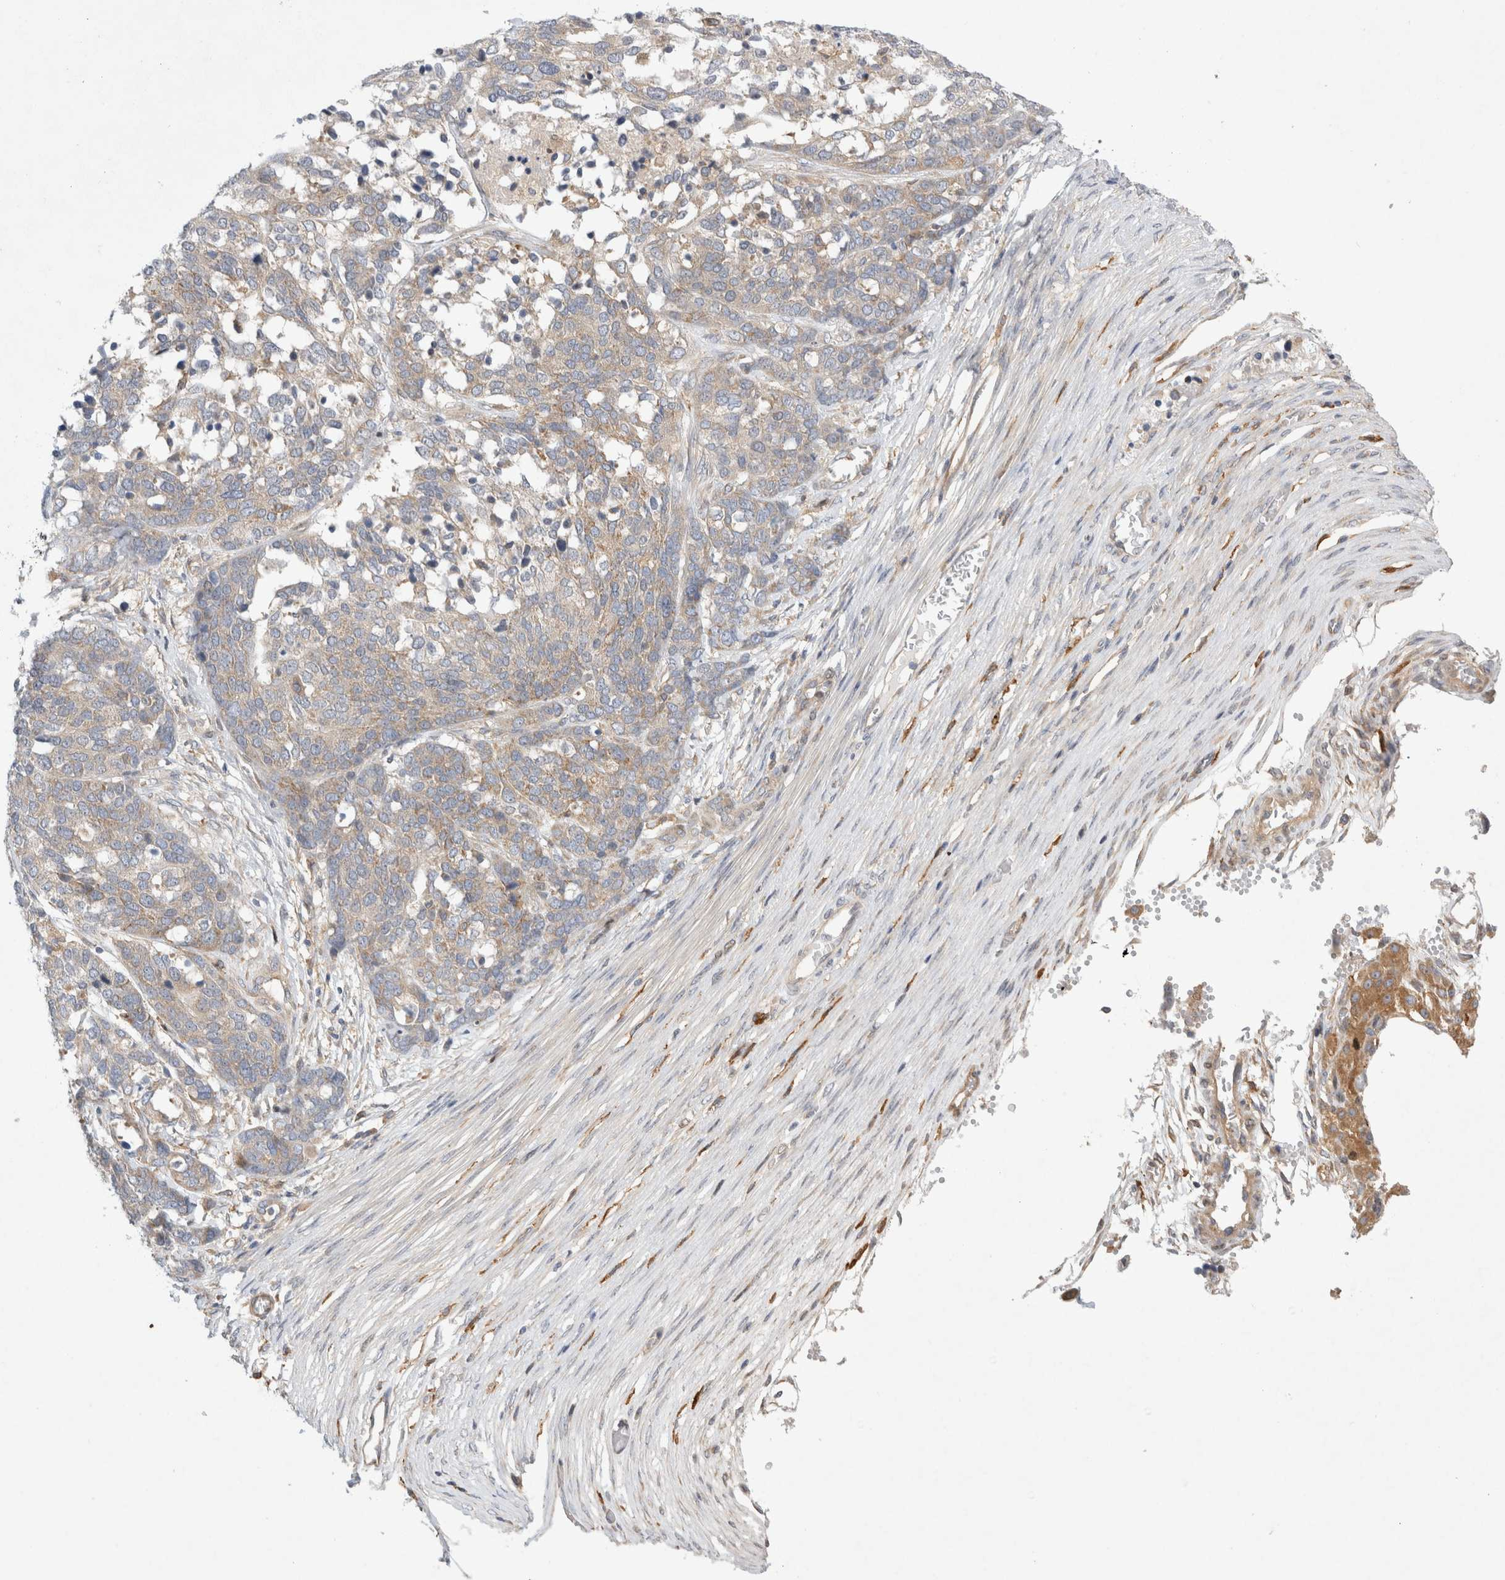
{"staining": {"intensity": "weak", "quantity": ">75%", "location": "cytoplasmic/membranous"}, "tissue": "ovarian cancer", "cell_type": "Tumor cells", "image_type": "cancer", "snomed": [{"axis": "morphology", "description": "Cystadenocarcinoma, serous, NOS"}, {"axis": "topography", "description": "Ovary"}], "caption": "Protein positivity by immunohistochemistry shows weak cytoplasmic/membranous staining in approximately >75% of tumor cells in ovarian cancer.", "gene": "CDCA7L", "patient": {"sex": "female", "age": 44}}